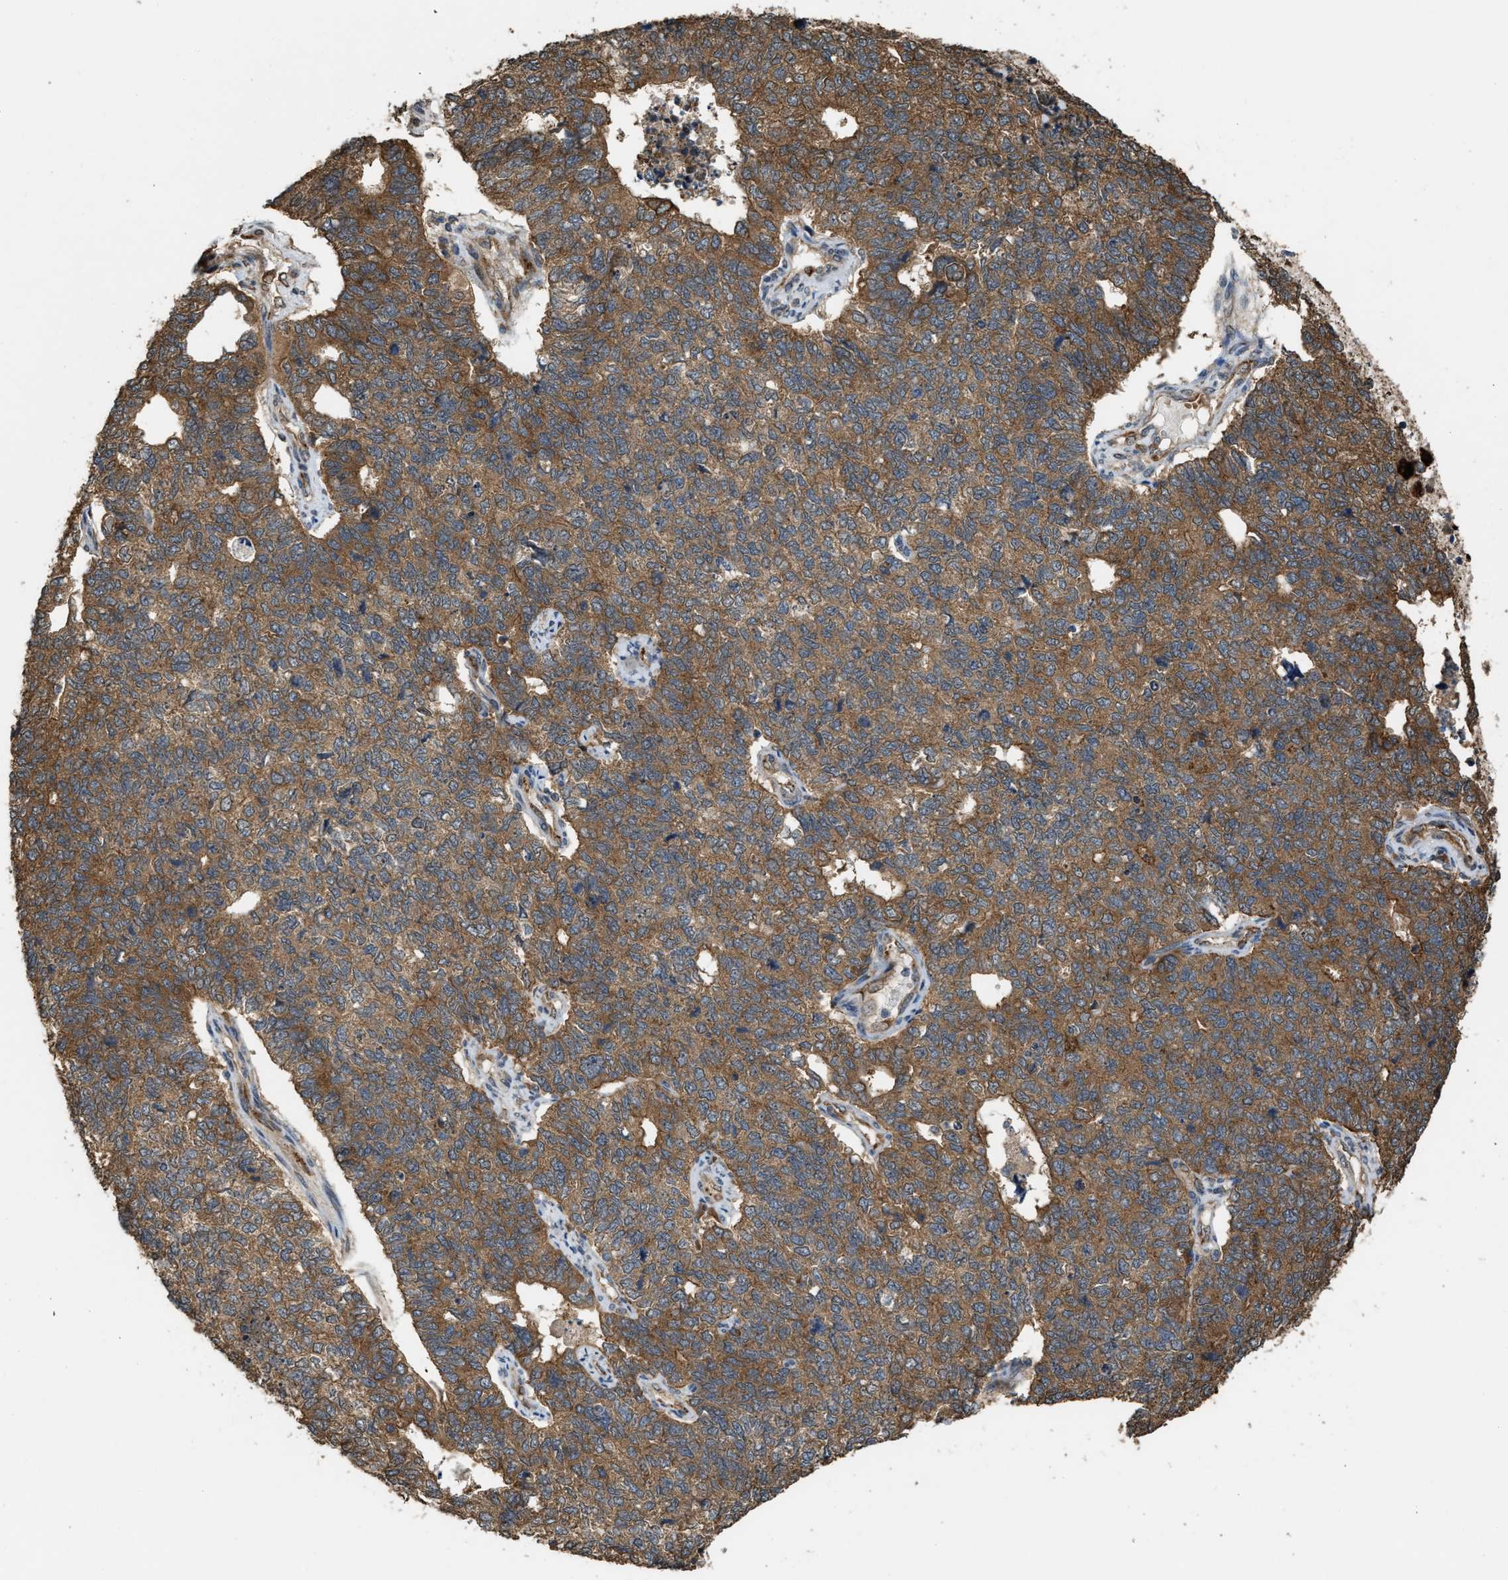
{"staining": {"intensity": "strong", "quantity": ">75%", "location": "cytoplasmic/membranous"}, "tissue": "cervical cancer", "cell_type": "Tumor cells", "image_type": "cancer", "snomed": [{"axis": "morphology", "description": "Squamous cell carcinoma, NOS"}, {"axis": "topography", "description": "Cervix"}], "caption": "Tumor cells display high levels of strong cytoplasmic/membranous staining in about >75% of cells in human cervical cancer.", "gene": "ARHGEF5", "patient": {"sex": "female", "age": 63}}